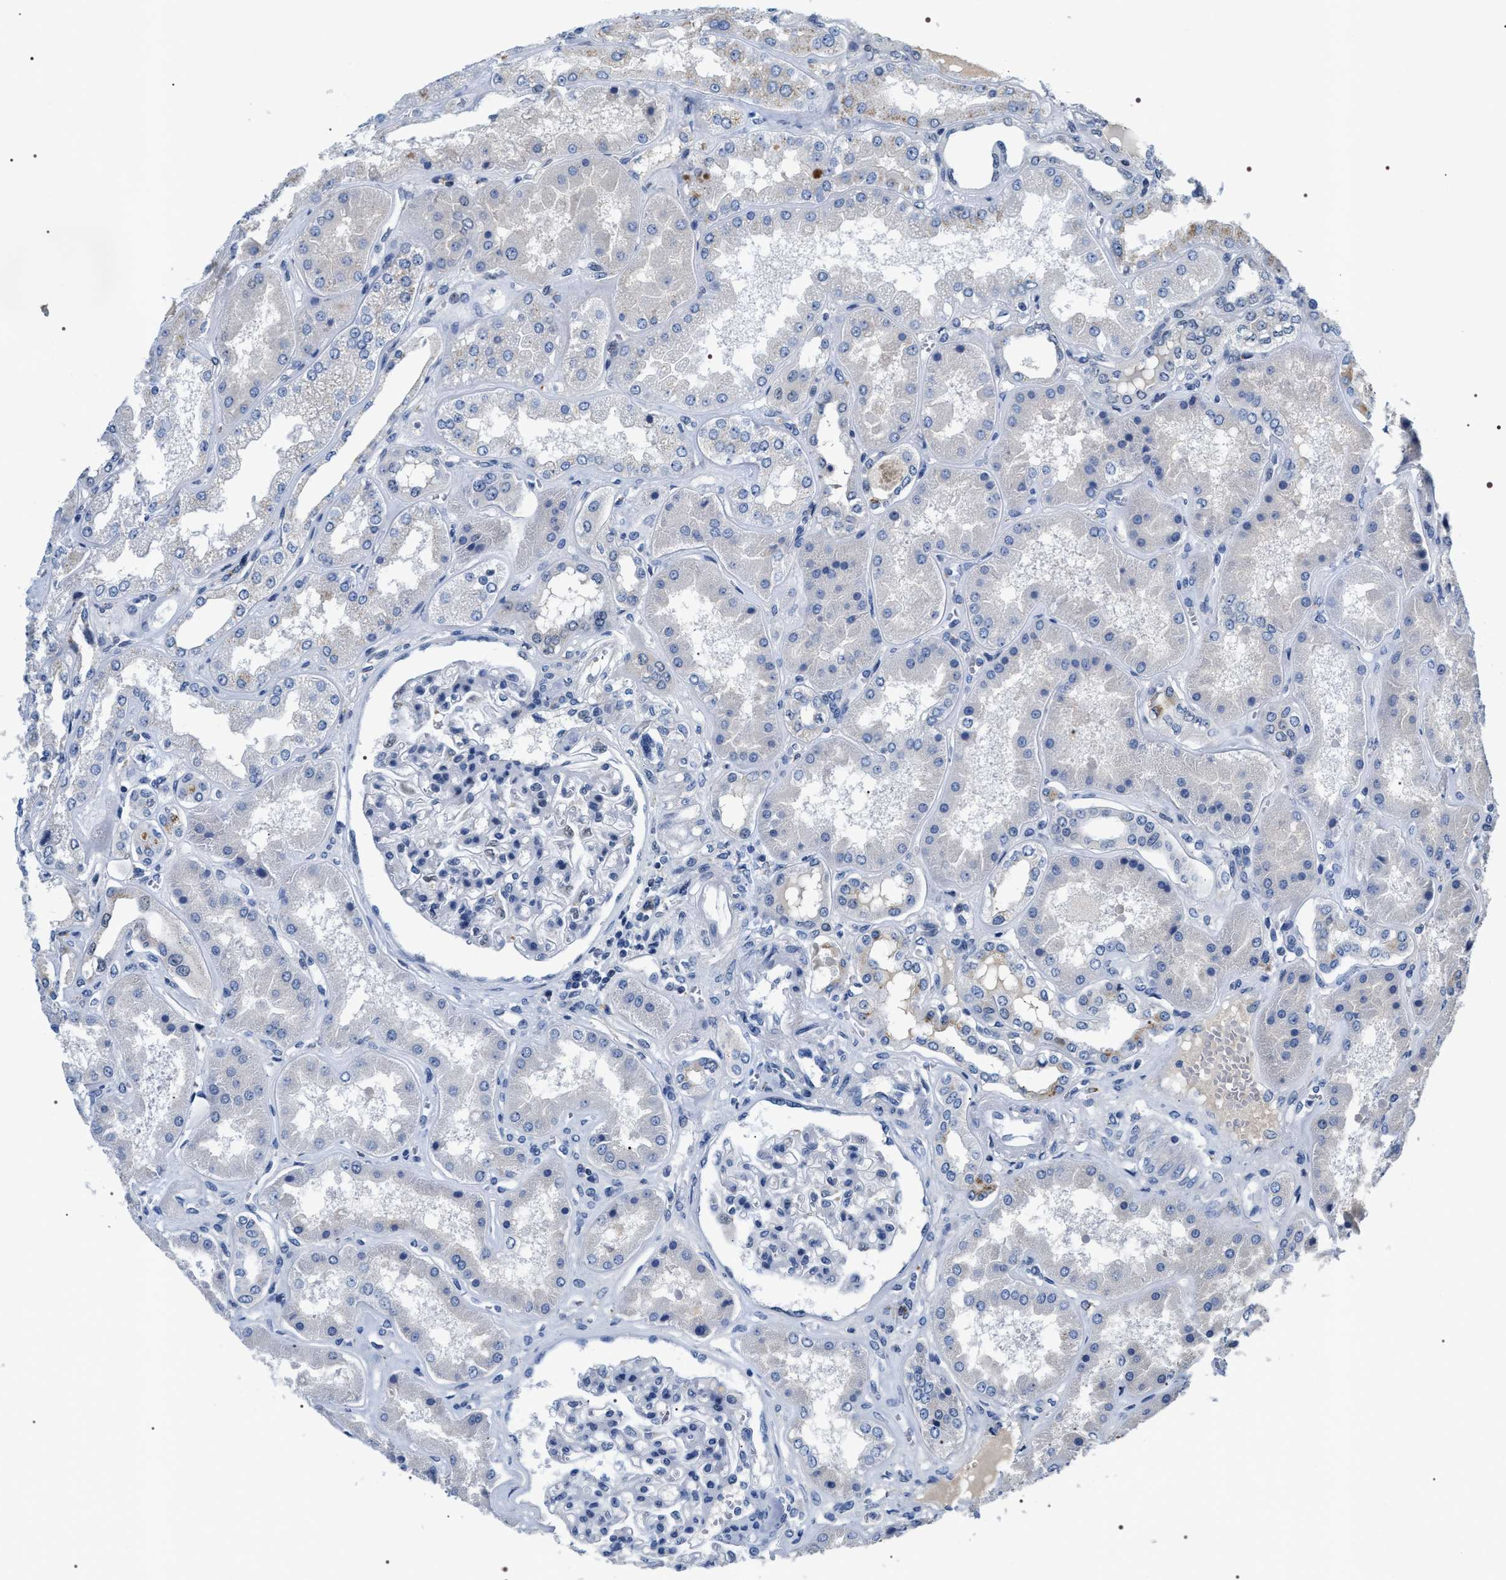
{"staining": {"intensity": "strong", "quantity": "25%-75%", "location": "nuclear"}, "tissue": "kidney", "cell_type": "Cells in glomeruli", "image_type": "normal", "snomed": [{"axis": "morphology", "description": "Normal tissue, NOS"}, {"axis": "topography", "description": "Kidney"}], "caption": "DAB immunohistochemical staining of normal kidney shows strong nuclear protein expression in approximately 25%-75% of cells in glomeruli.", "gene": "C7orf25", "patient": {"sex": "female", "age": 56}}